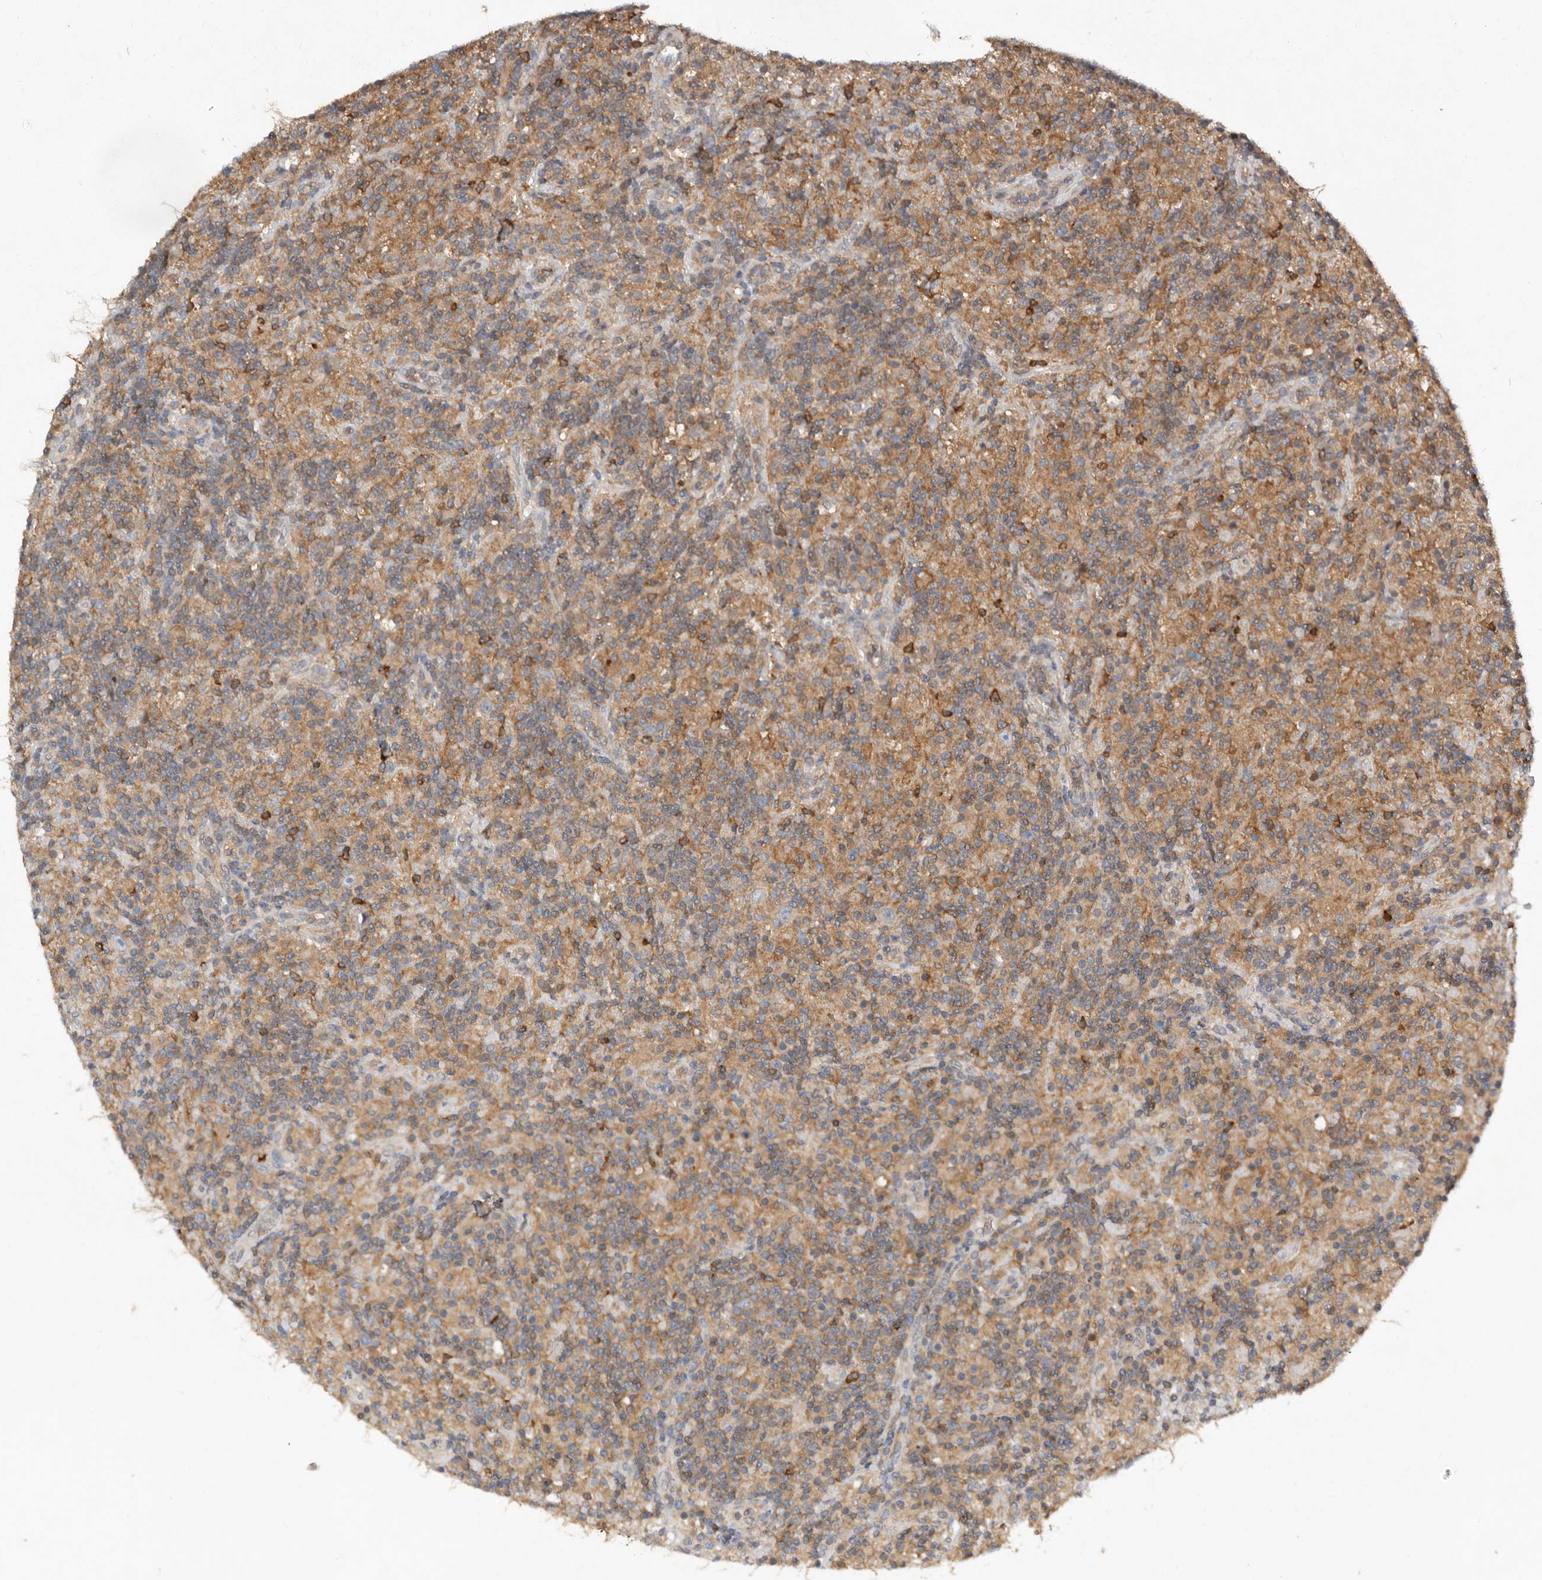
{"staining": {"intensity": "negative", "quantity": "none", "location": "none"}, "tissue": "lymphoma", "cell_type": "Tumor cells", "image_type": "cancer", "snomed": [{"axis": "morphology", "description": "Hodgkin's disease, NOS"}, {"axis": "topography", "description": "Lymph node"}], "caption": "Lymphoma stained for a protein using immunohistochemistry demonstrates no staining tumor cells.", "gene": "EDEM1", "patient": {"sex": "male", "age": 70}}